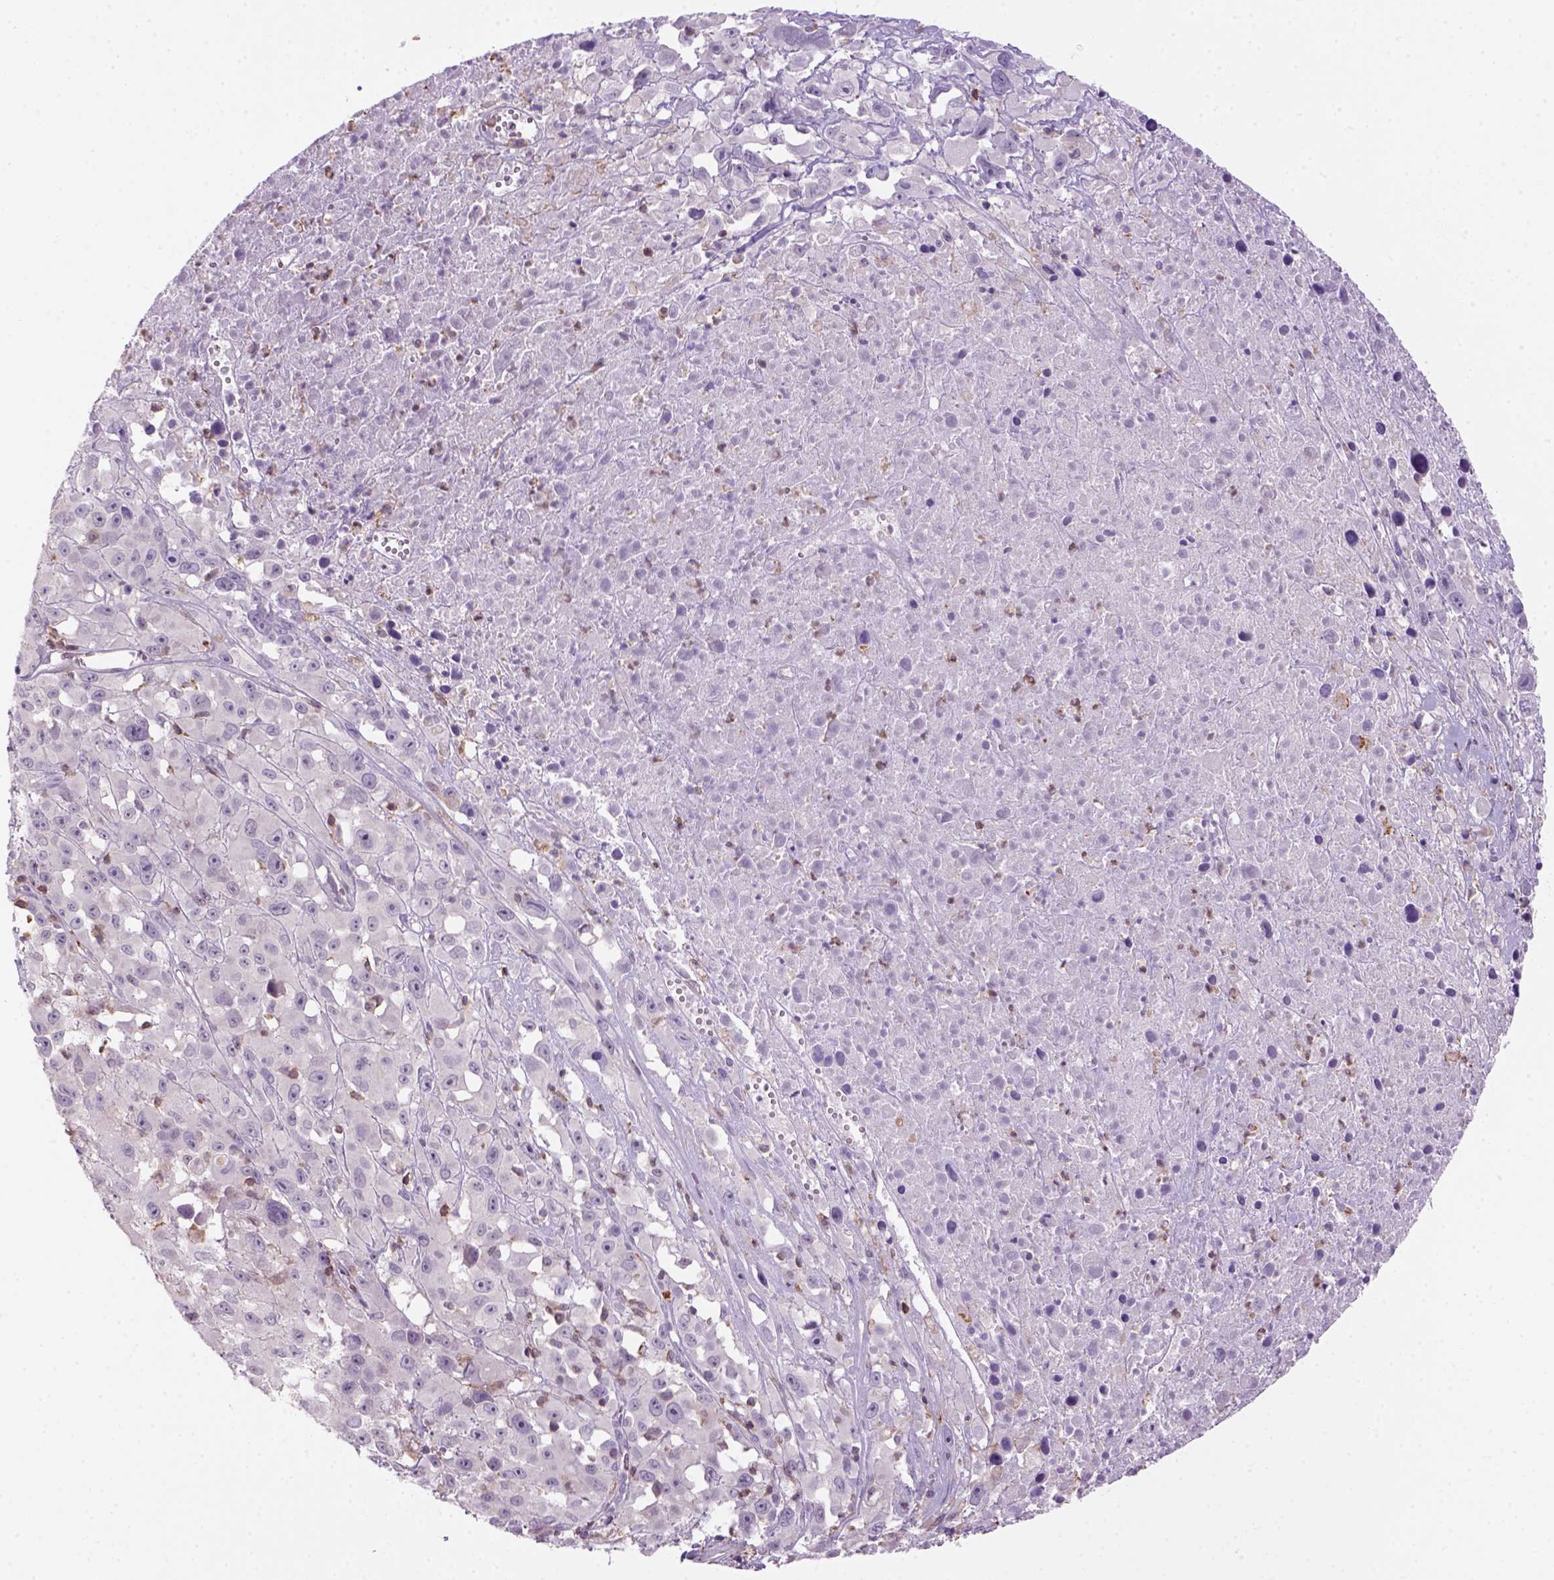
{"staining": {"intensity": "negative", "quantity": "none", "location": "none"}, "tissue": "melanoma", "cell_type": "Tumor cells", "image_type": "cancer", "snomed": [{"axis": "morphology", "description": "Malignant melanoma, Metastatic site"}, {"axis": "topography", "description": "Soft tissue"}], "caption": "Tumor cells show no significant expression in melanoma.", "gene": "GOT1", "patient": {"sex": "male", "age": 50}}